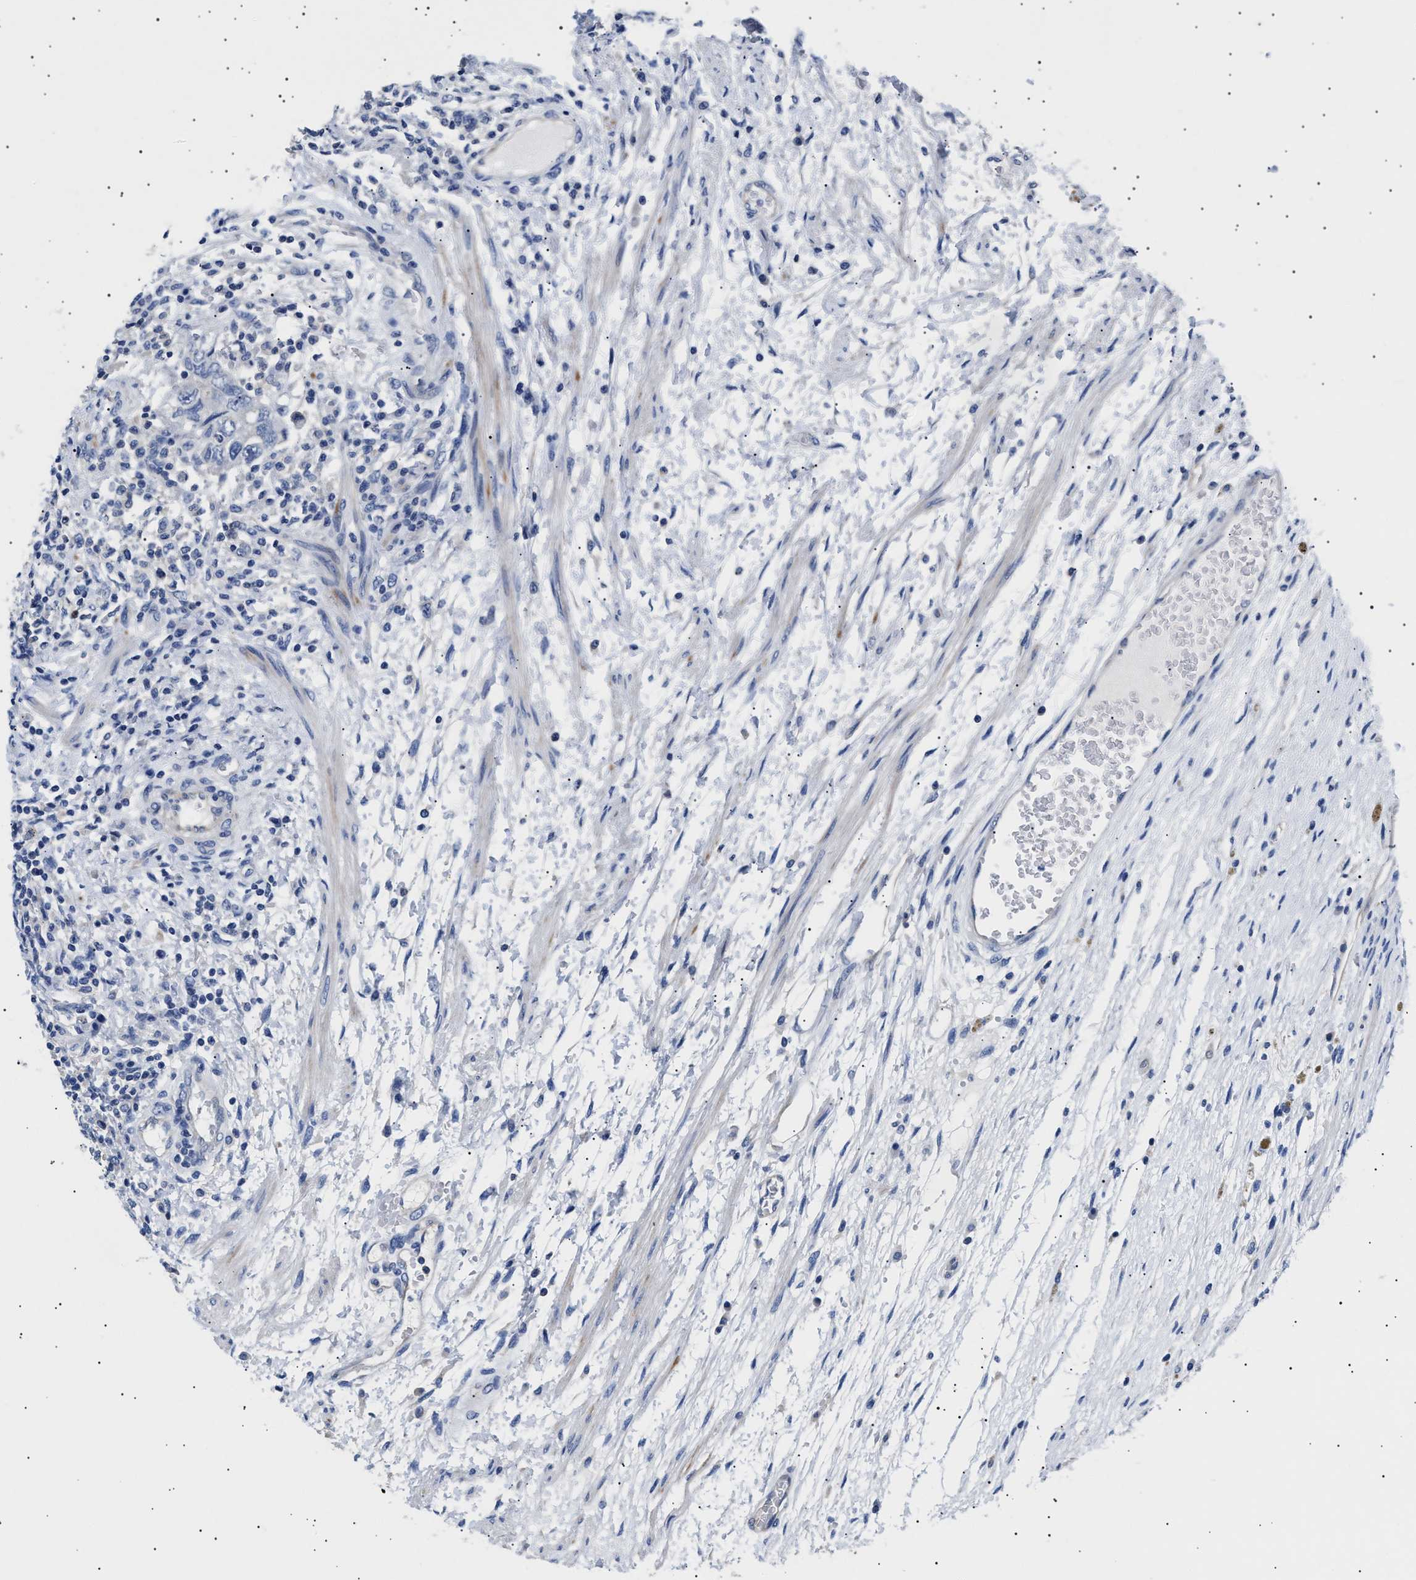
{"staining": {"intensity": "negative", "quantity": "none", "location": "none"}, "tissue": "testis cancer", "cell_type": "Tumor cells", "image_type": "cancer", "snomed": [{"axis": "morphology", "description": "Carcinoma, Embryonal, NOS"}, {"axis": "topography", "description": "Testis"}], "caption": "The micrograph demonstrates no staining of tumor cells in testis embryonal carcinoma. Brightfield microscopy of IHC stained with DAB (3,3'-diaminobenzidine) (brown) and hematoxylin (blue), captured at high magnification.", "gene": "HEMGN", "patient": {"sex": "male", "age": 26}}